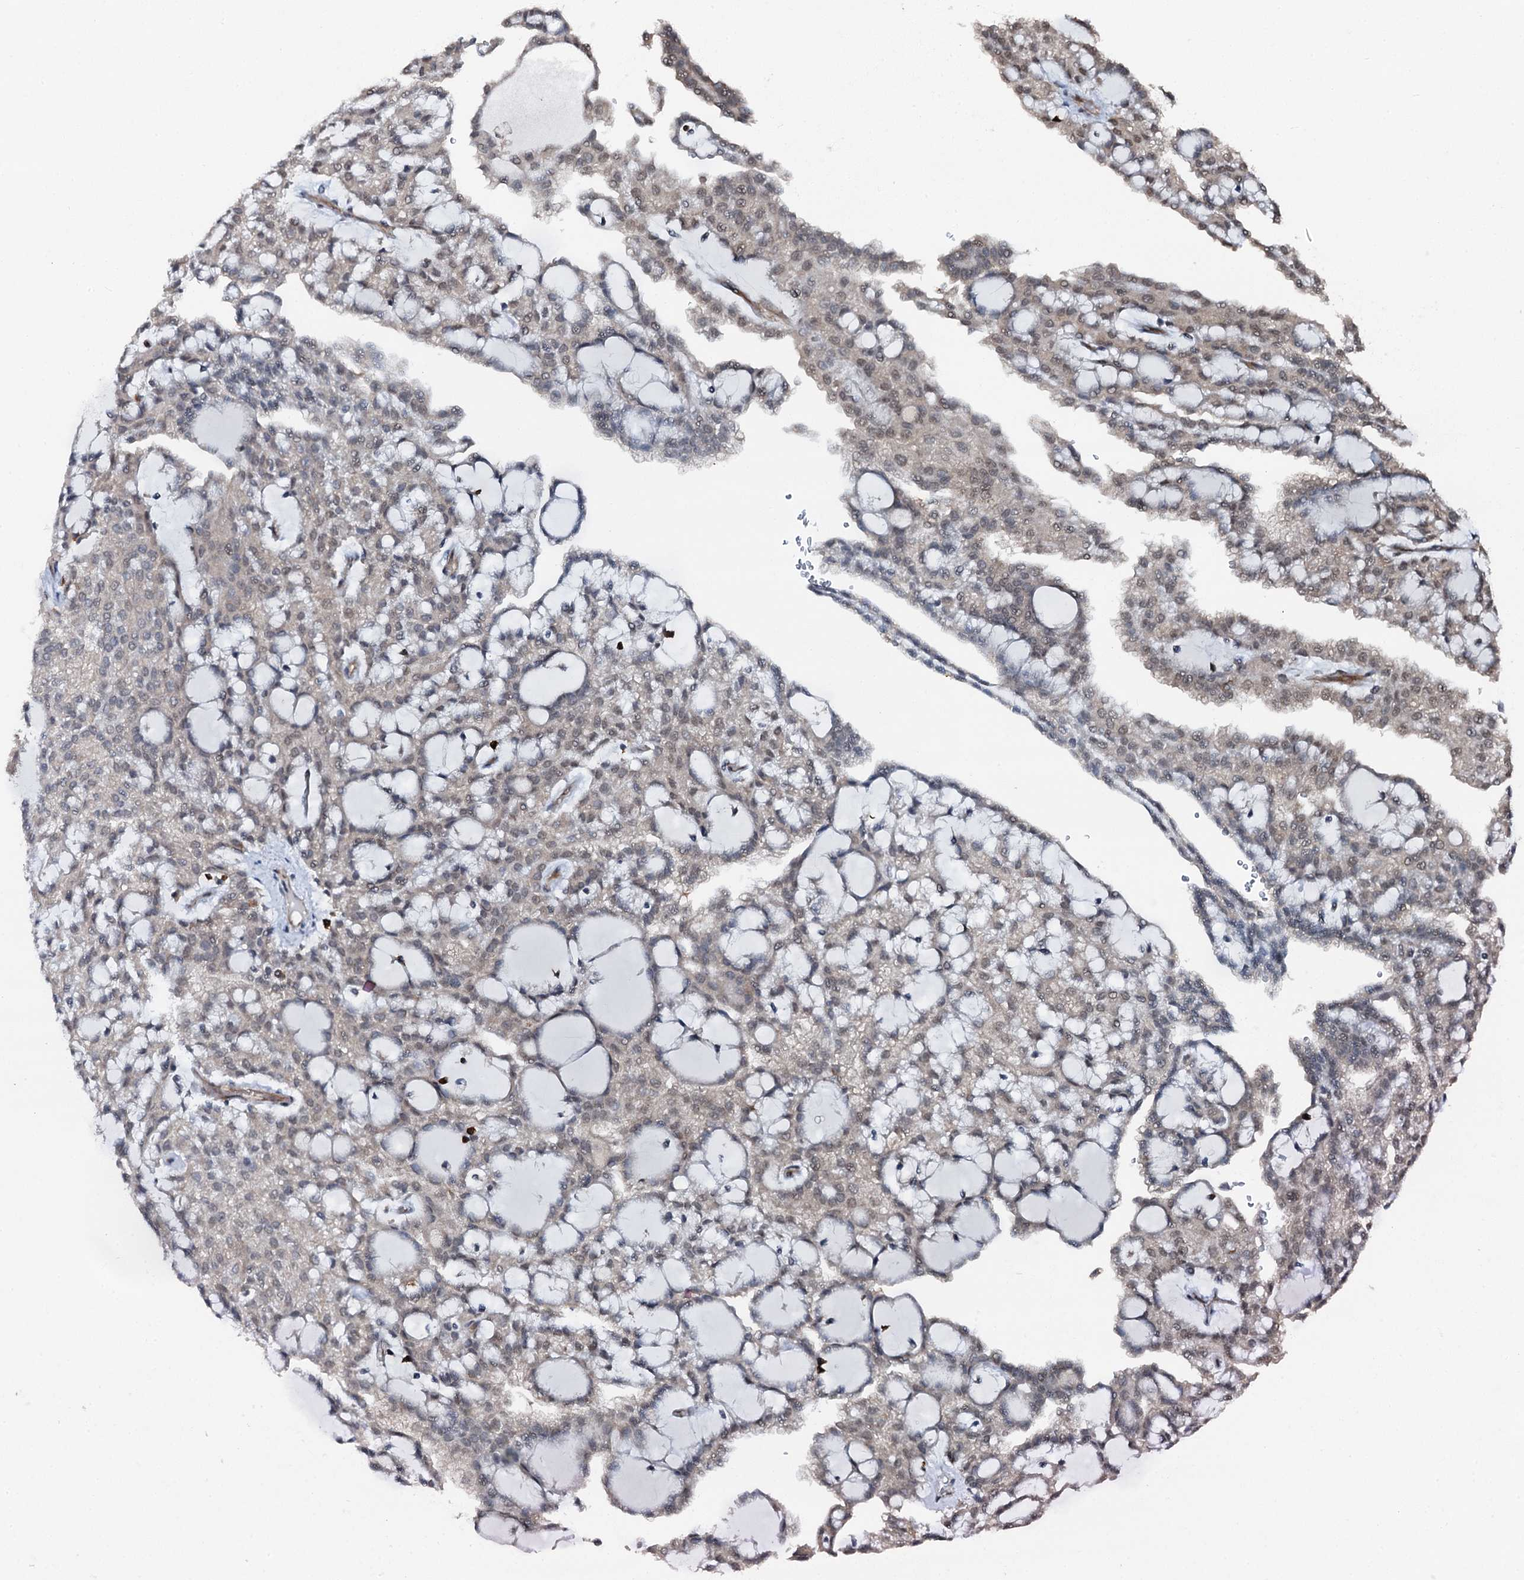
{"staining": {"intensity": "weak", "quantity": "<25%", "location": "cytoplasmic/membranous"}, "tissue": "renal cancer", "cell_type": "Tumor cells", "image_type": "cancer", "snomed": [{"axis": "morphology", "description": "Adenocarcinoma, NOS"}, {"axis": "topography", "description": "Kidney"}], "caption": "DAB (3,3'-diaminobenzidine) immunohistochemical staining of human adenocarcinoma (renal) shows no significant expression in tumor cells.", "gene": "EDC4", "patient": {"sex": "male", "age": 63}}